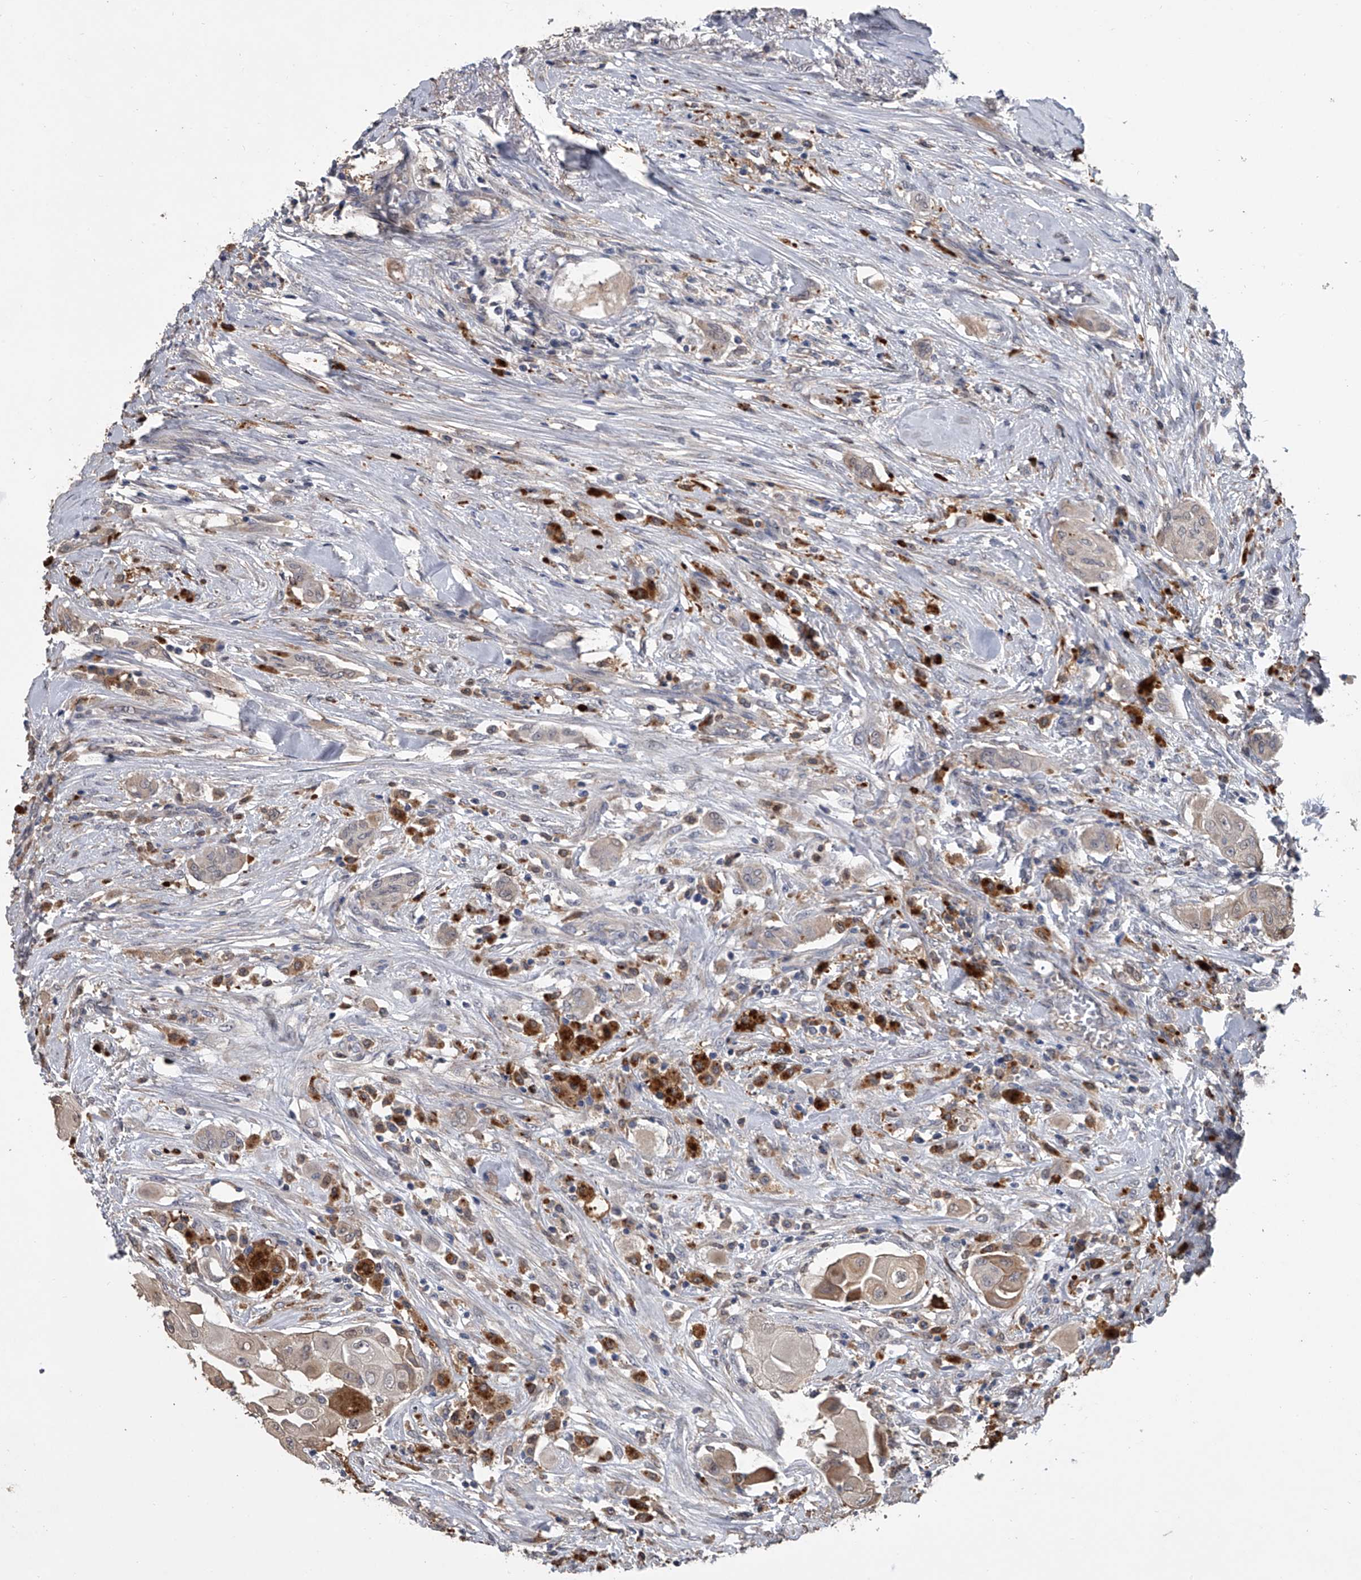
{"staining": {"intensity": "weak", "quantity": "<25%", "location": "cytoplasmic/membranous"}, "tissue": "thyroid cancer", "cell_type": "Tumor cells", "image_type": "cancer", "snomed": [{"axis": "morphology", "description": "Papillary adenocarcinoma, NOS"}, {"axis": "topography", "description": "Thyroid gland"}], "caption": "High power microscopy photomicrograph of an IHC image of thyroid cancer, revealing no significant staining in tumor cells.", "gene": "DOCK9", "patient": {"sex": "female", "age": 59}}